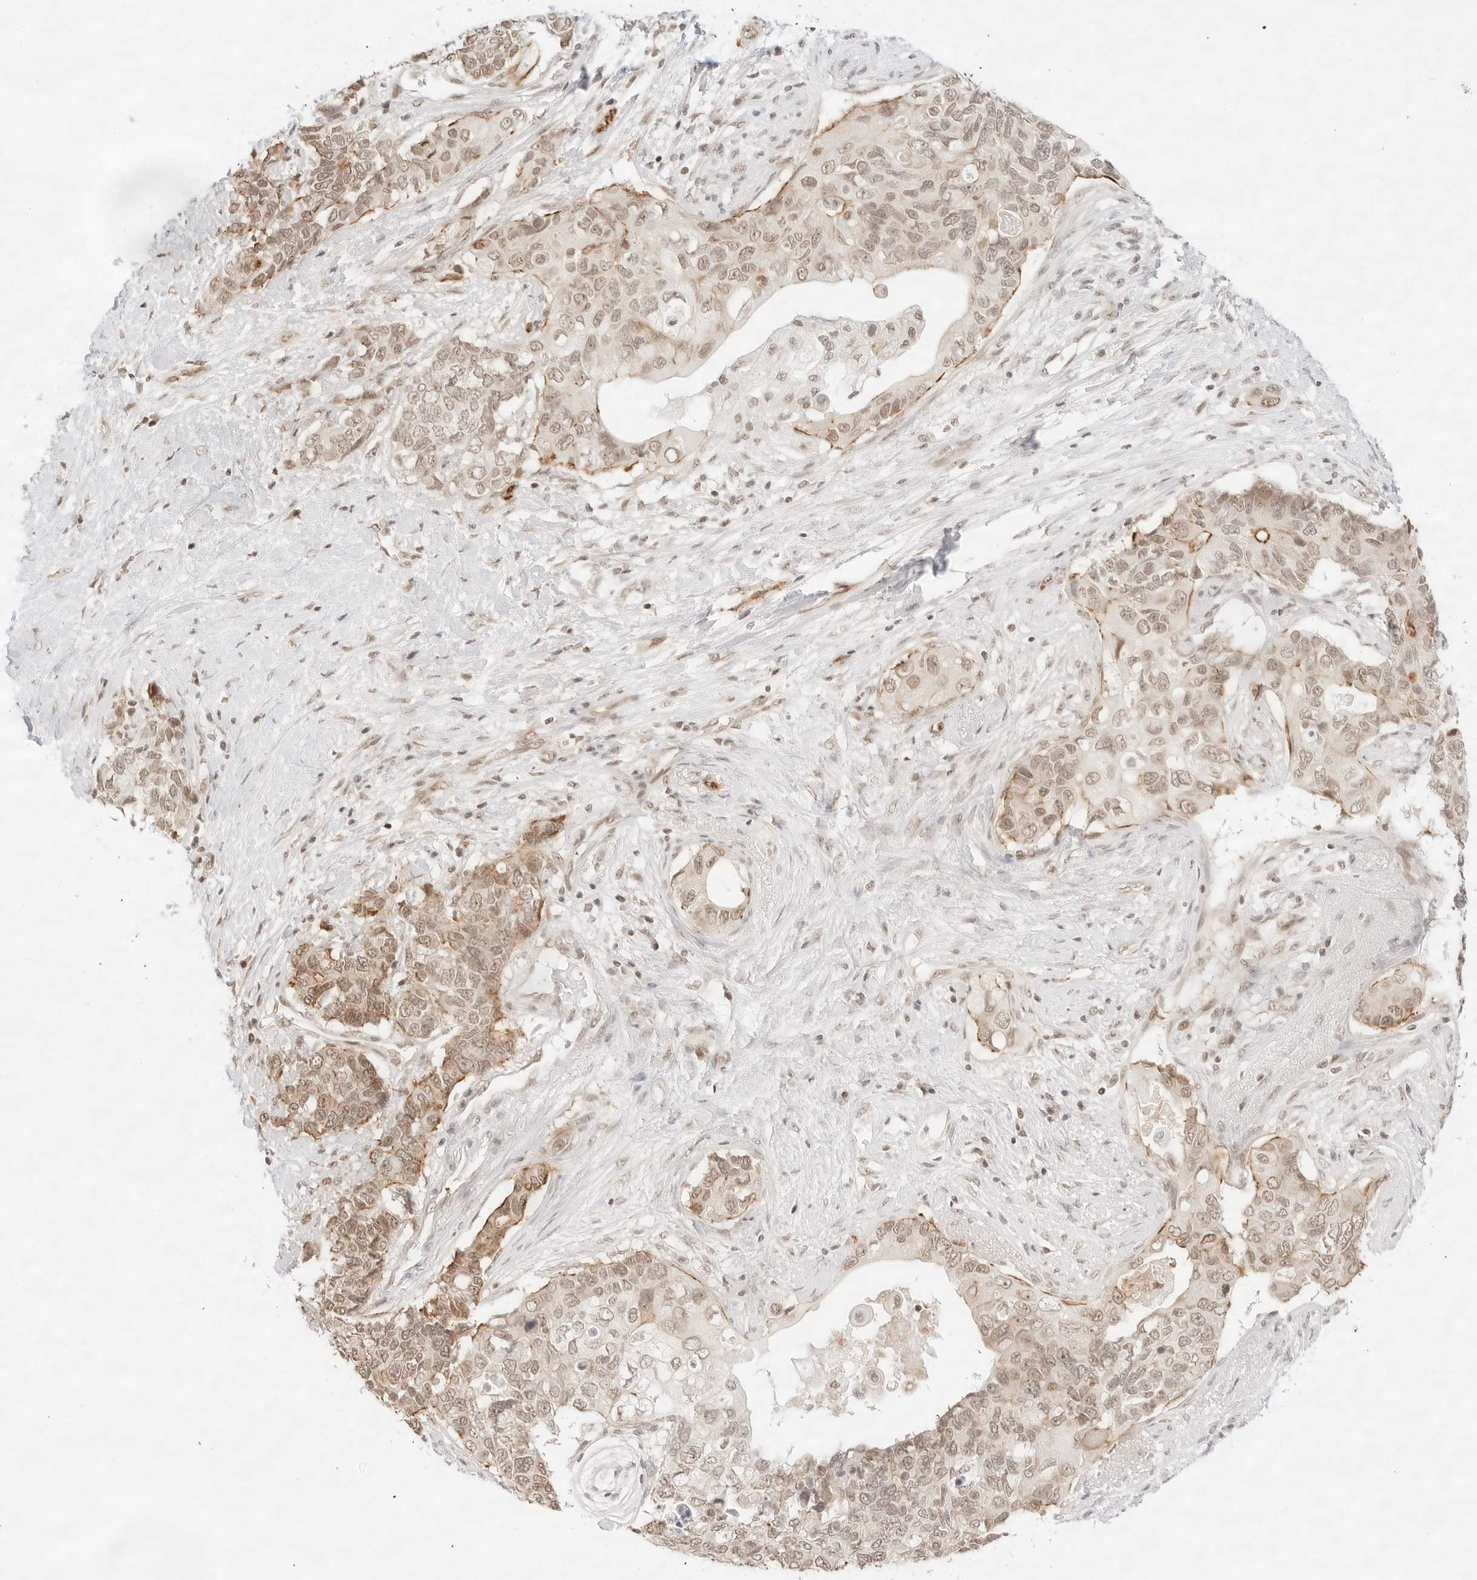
{"staining": {"intensity": "moderate", "quantity": ">75%", "location": "cytoplasmic/membranous,nuclear"}, "tissue": "pancreatic cancer", "cell_type": "Tumor cells", "image_type": "cancer", "snomed": [{"axis": "morphology", "description": "Adenocarcinoma, NOS"}, {"axis": "topography", "description": "Pancreas"}], "caption": "Protein expression analysis of adenocarcinoma (pancreatic) exhibits moderate cytoplasmic/membranous and nuclear expression in approximately >75% of tumor cells.", "gene": "GNAS", "patient": {"sex": "female", "age": 56}}